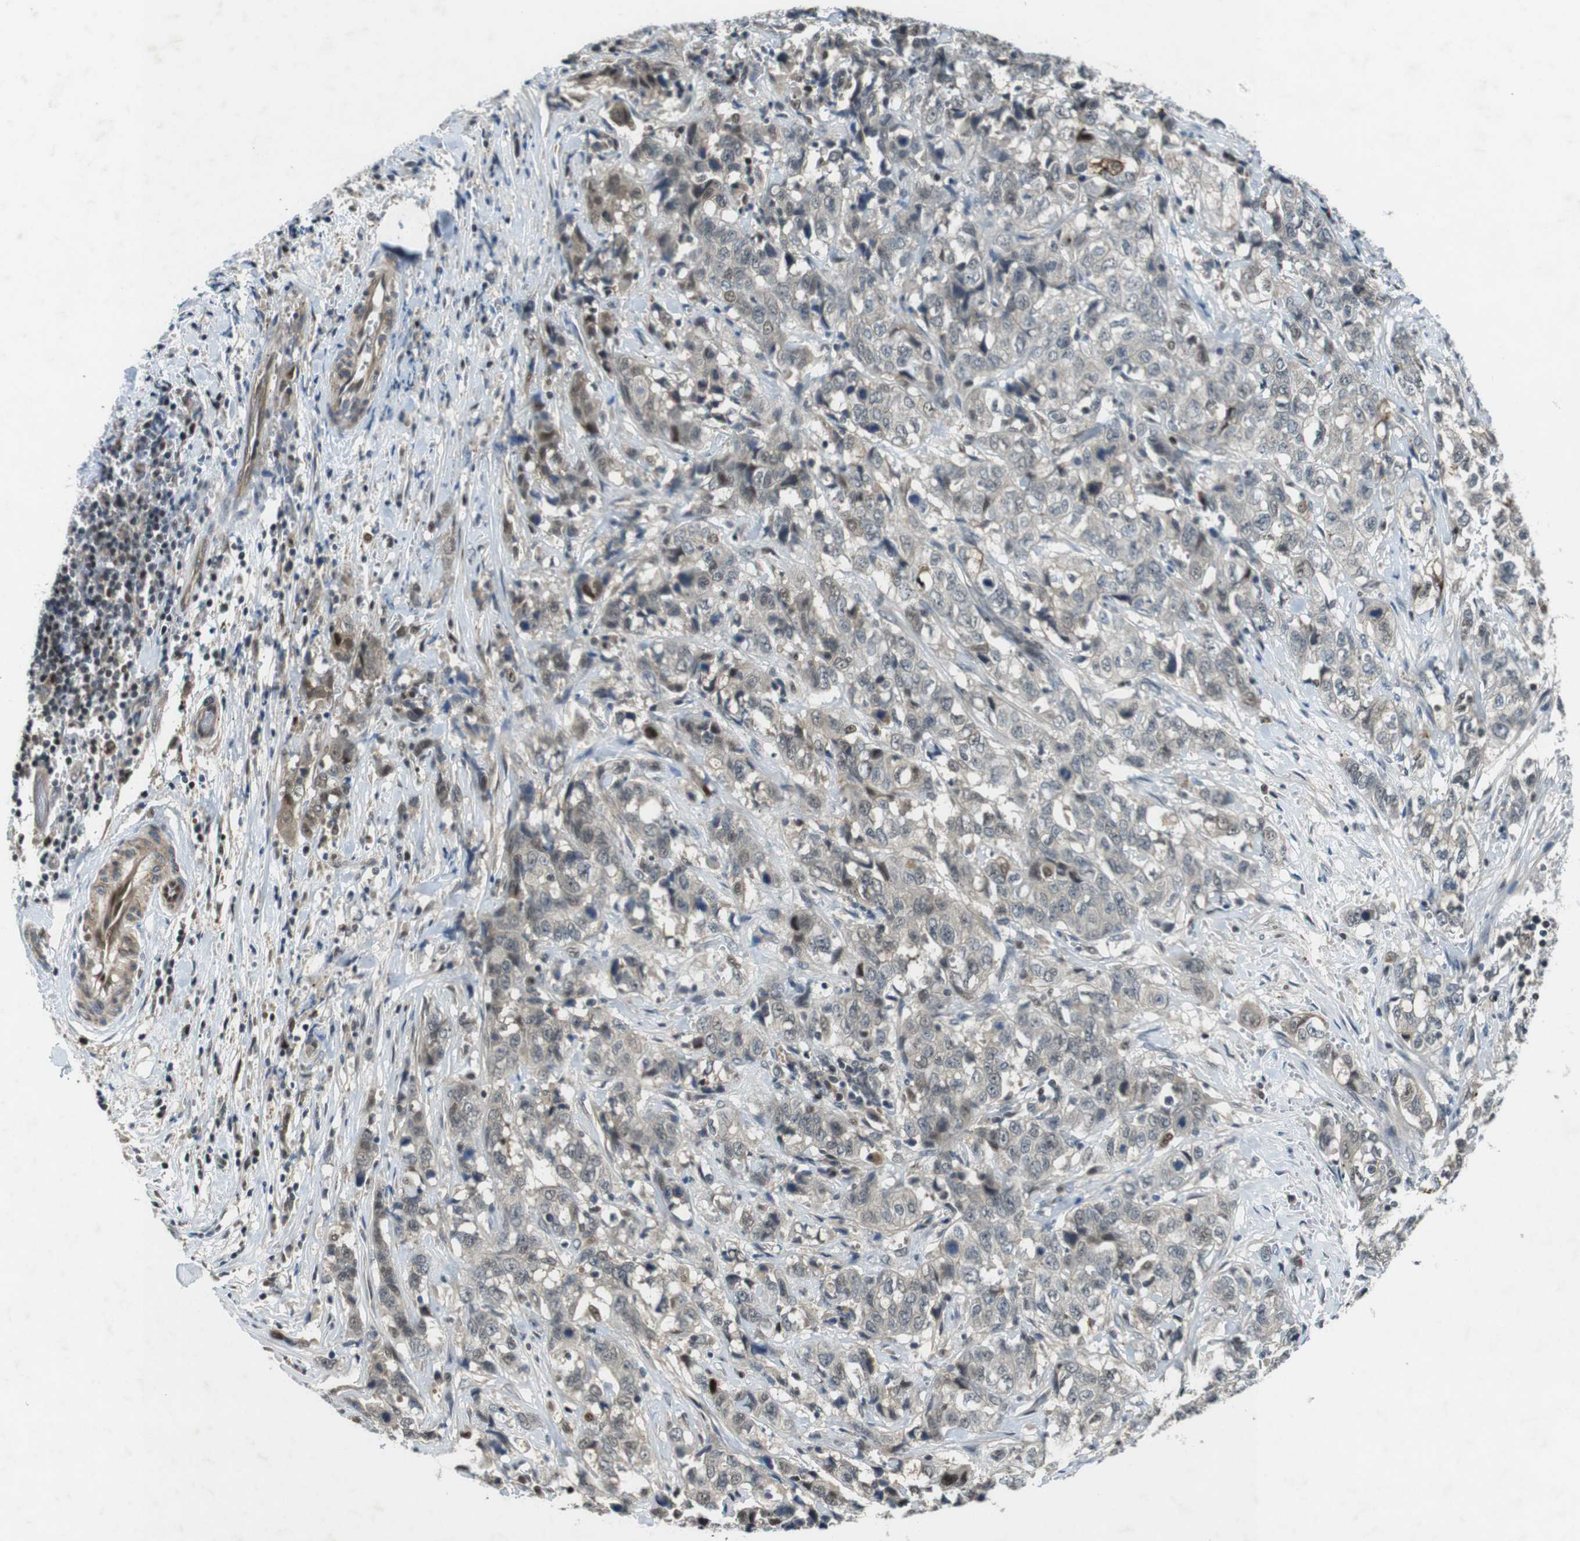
{"staining": {"intensity": "weak", "quantity": ">75%", "location": "cytoplasmic/membranous,nuclear"}, "tissue": "stomach cancer", "cell_type": "Tumor cells", "image_type": "cancer", "snomed": [{"axis": "morphology", "description": "Adenocarcinoma, NOS"}, {"axis": "topography", "description": "Stomach"}], "caption": "Tumor cells show weak cytoplasmic/membranous and nuclear positivity in approximately >75% of cells in stomach cancer (adenocarcinoma).", "gene": "MAPKAPK5", "patient": {"sex": "male", "age": 48}}